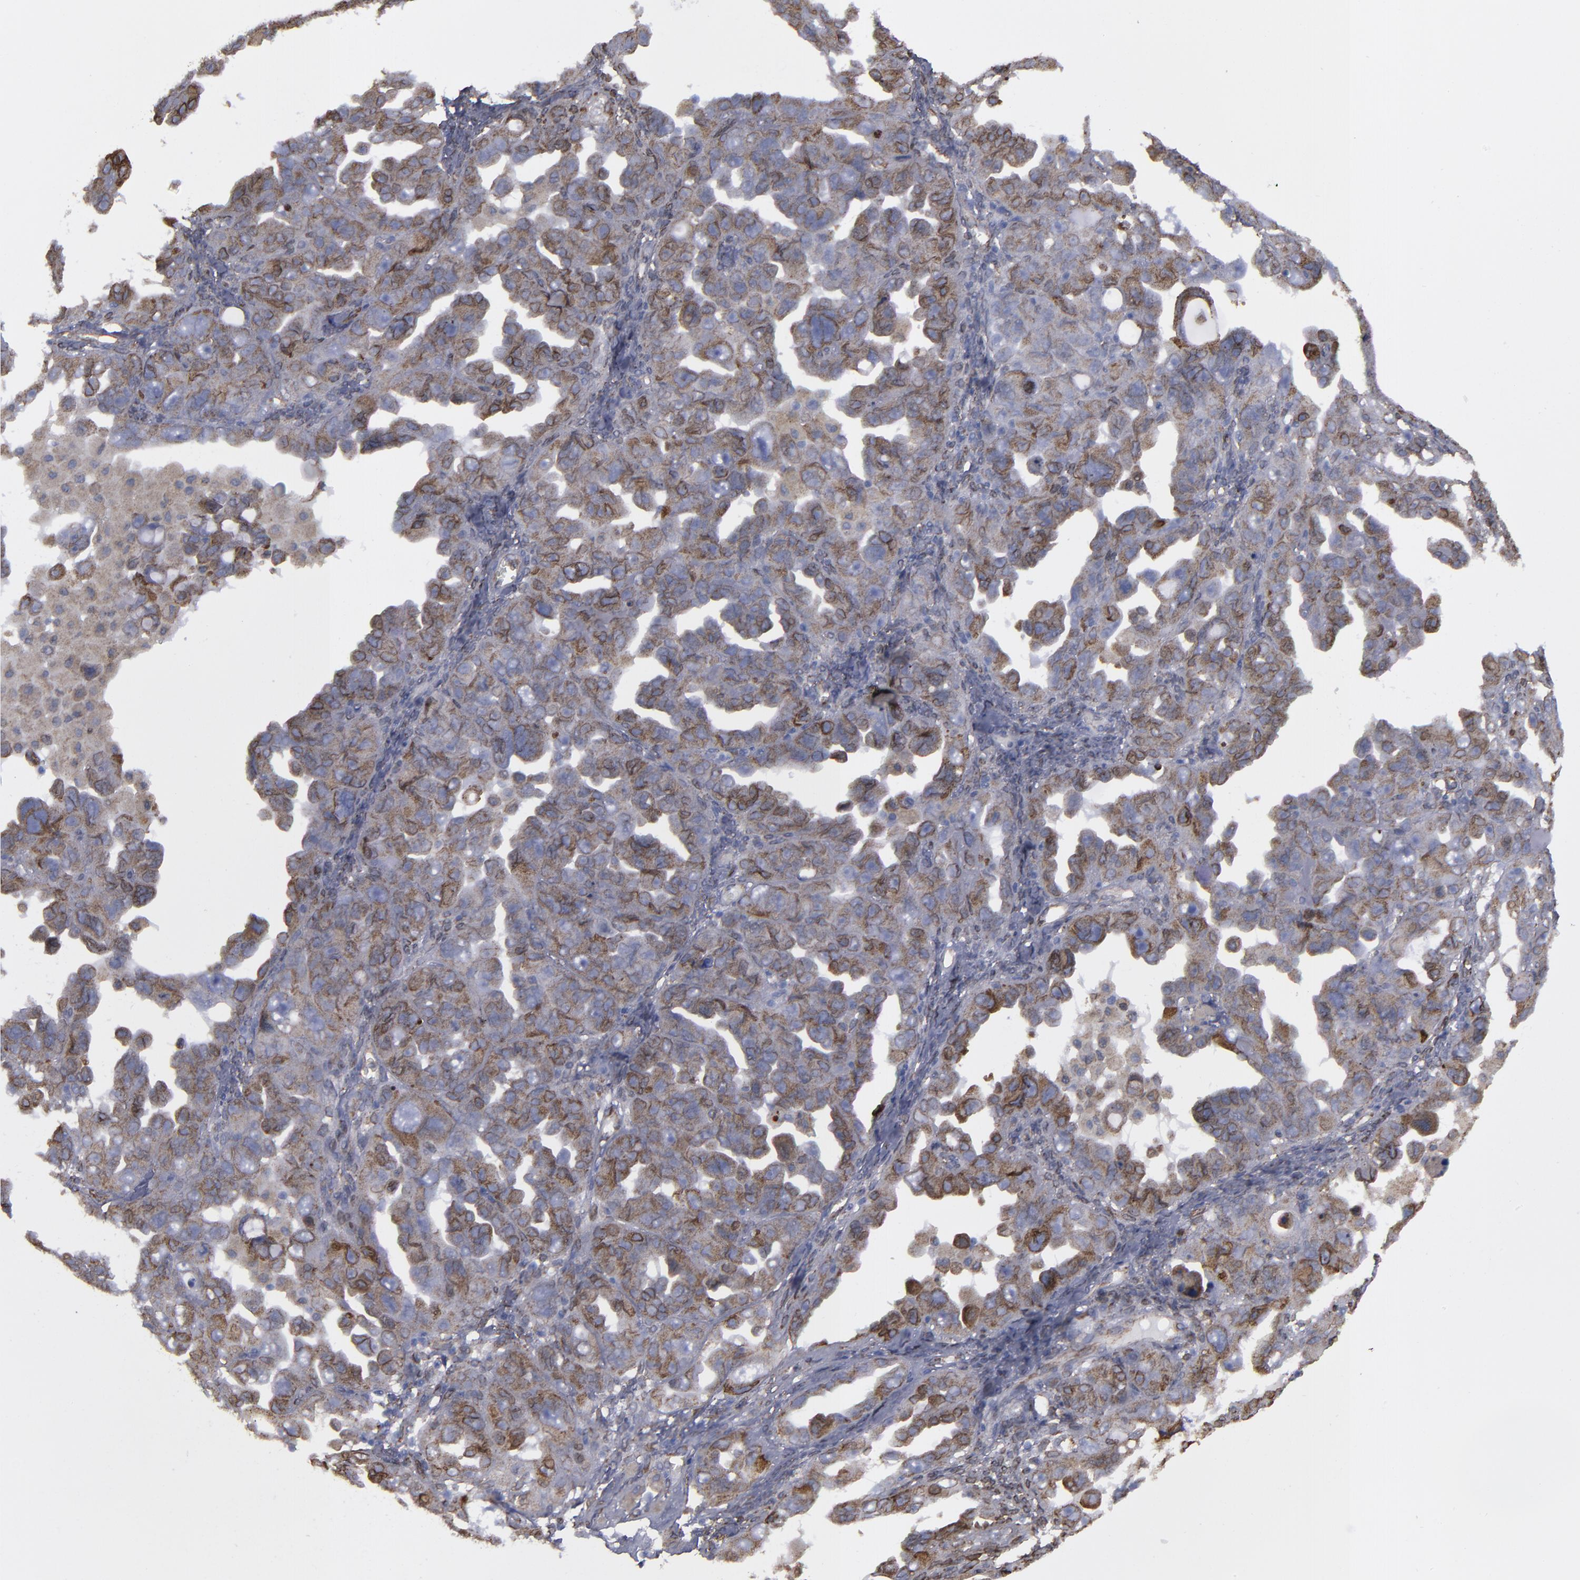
{"staining": {"intensity": "moderate", "quantity": ">75%", "location": "cytoplasmic/membranous"}, "tissue": "ovarian cancer", "cell_type": "Tumor cells", "image_type": "cancer", "snomed": [{"axis": "morphology", "description": "Cystadenocarcinoma, serous, NOS"}, {"axis": "topography", "description": "Ovary"}], "caption": "Serous cystadenocarcinoma (ovarian) stained with DAB IHC displays medium levels of moderate cytoplasmic/membranous positivity in approximately >75% of tumor cells.", "gene": "ERLIN2", "patient": {"sex": "female", "age": 66}}